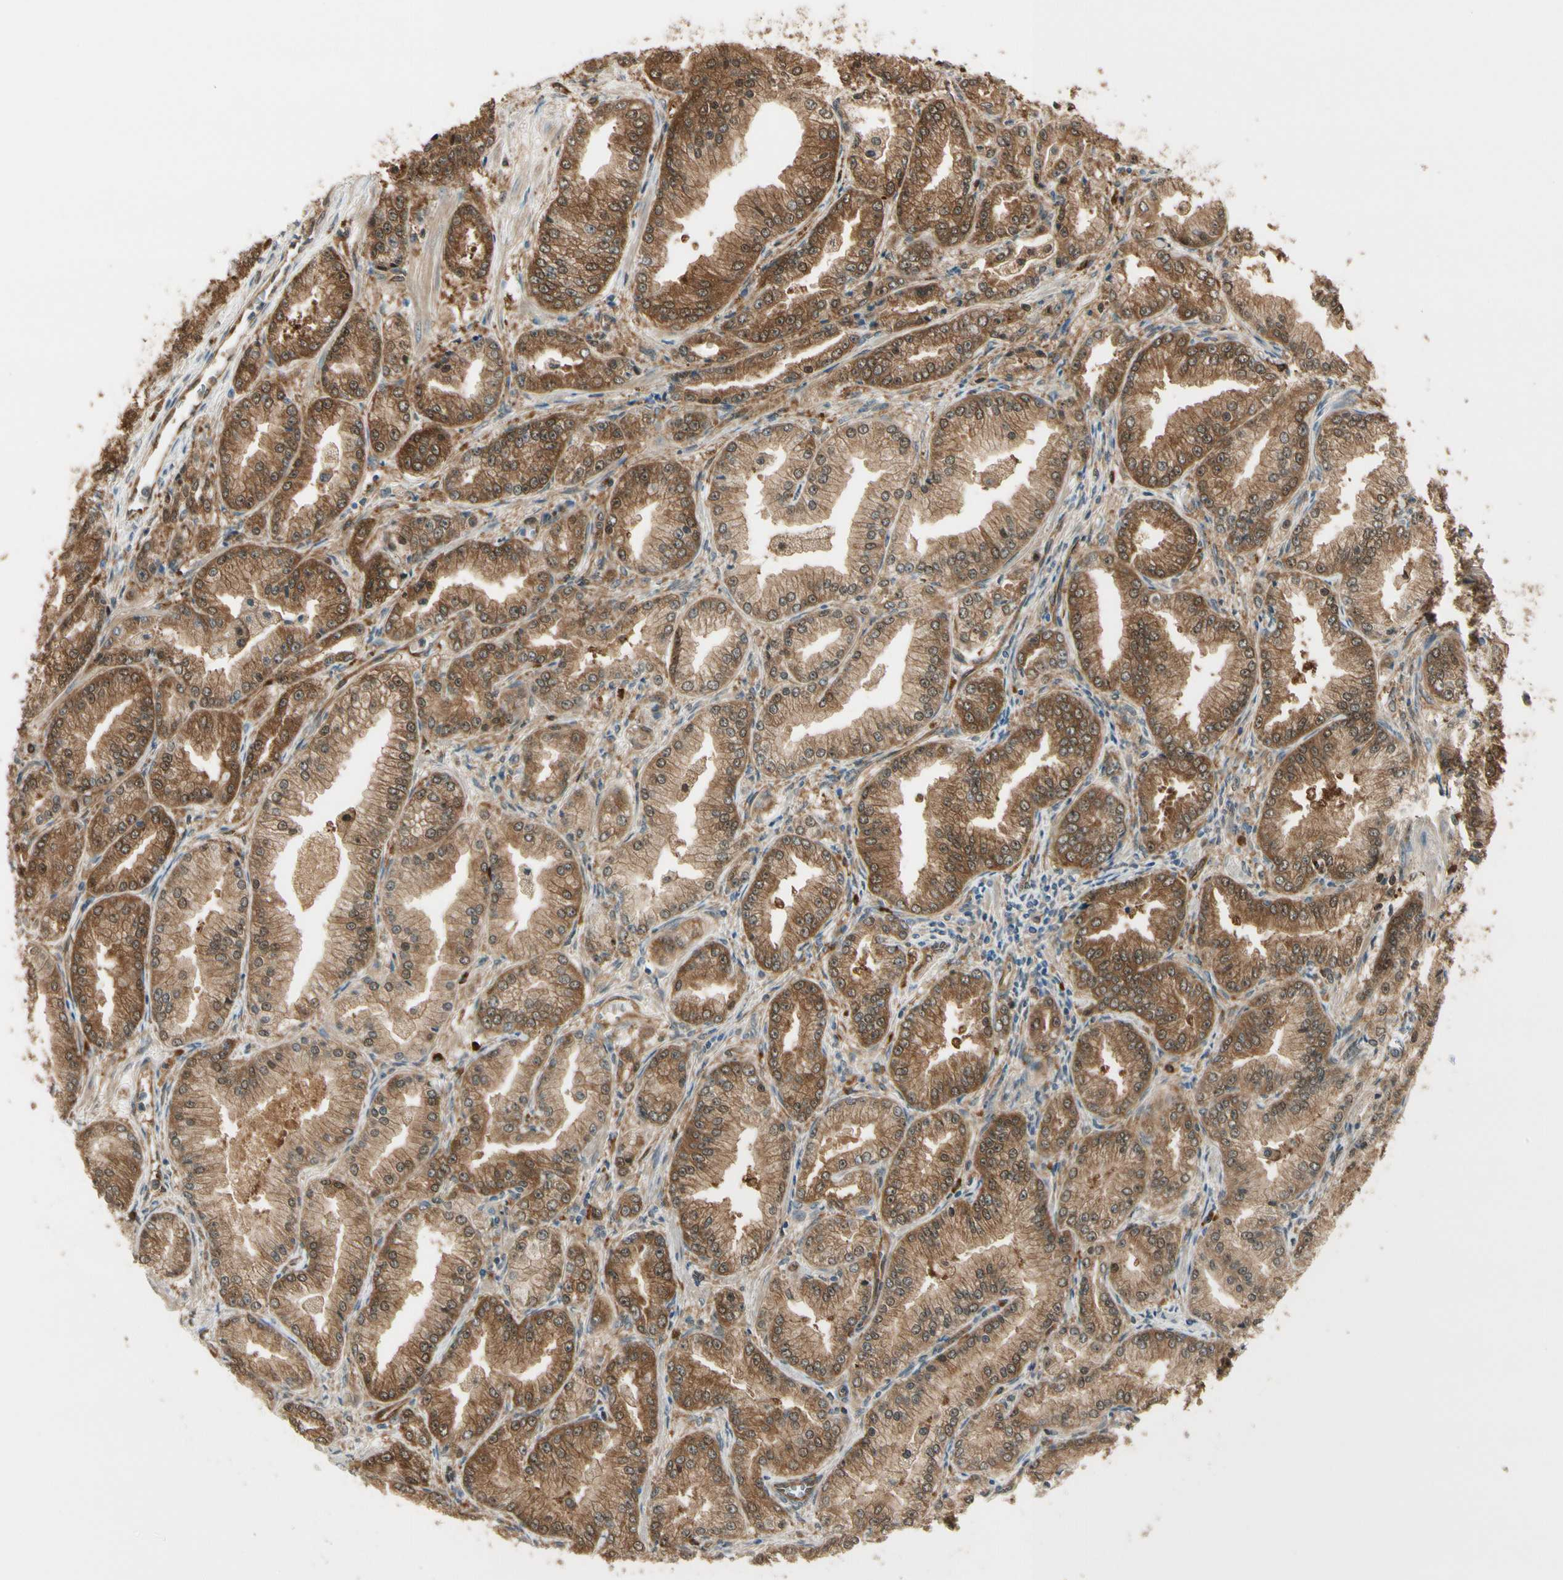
{"staining": {"intensity": "moderate", "quantity": ">75%", "location": "cytoplasmic/membranous"}, "tissue": "prostate cancer", "cell_type": "Tumor cells", "image_type": "cancer", "snomed": [{"axis": "morphology", "description": "Adenocarcinoma, High grade"}, {"axis": "topography", "description": "Prostate"}], "caption": "Adenocarcinoma (high-grade) (prostate) stained with DAB (3,3'-diaminobenzidine) IHC demonstrates medium levels of moderate cytoplasmic/membranous staining in approximately >75% of tumor cells.", "gene": "SERPINB6", "patient": {"sex": "male", "age": 61}}